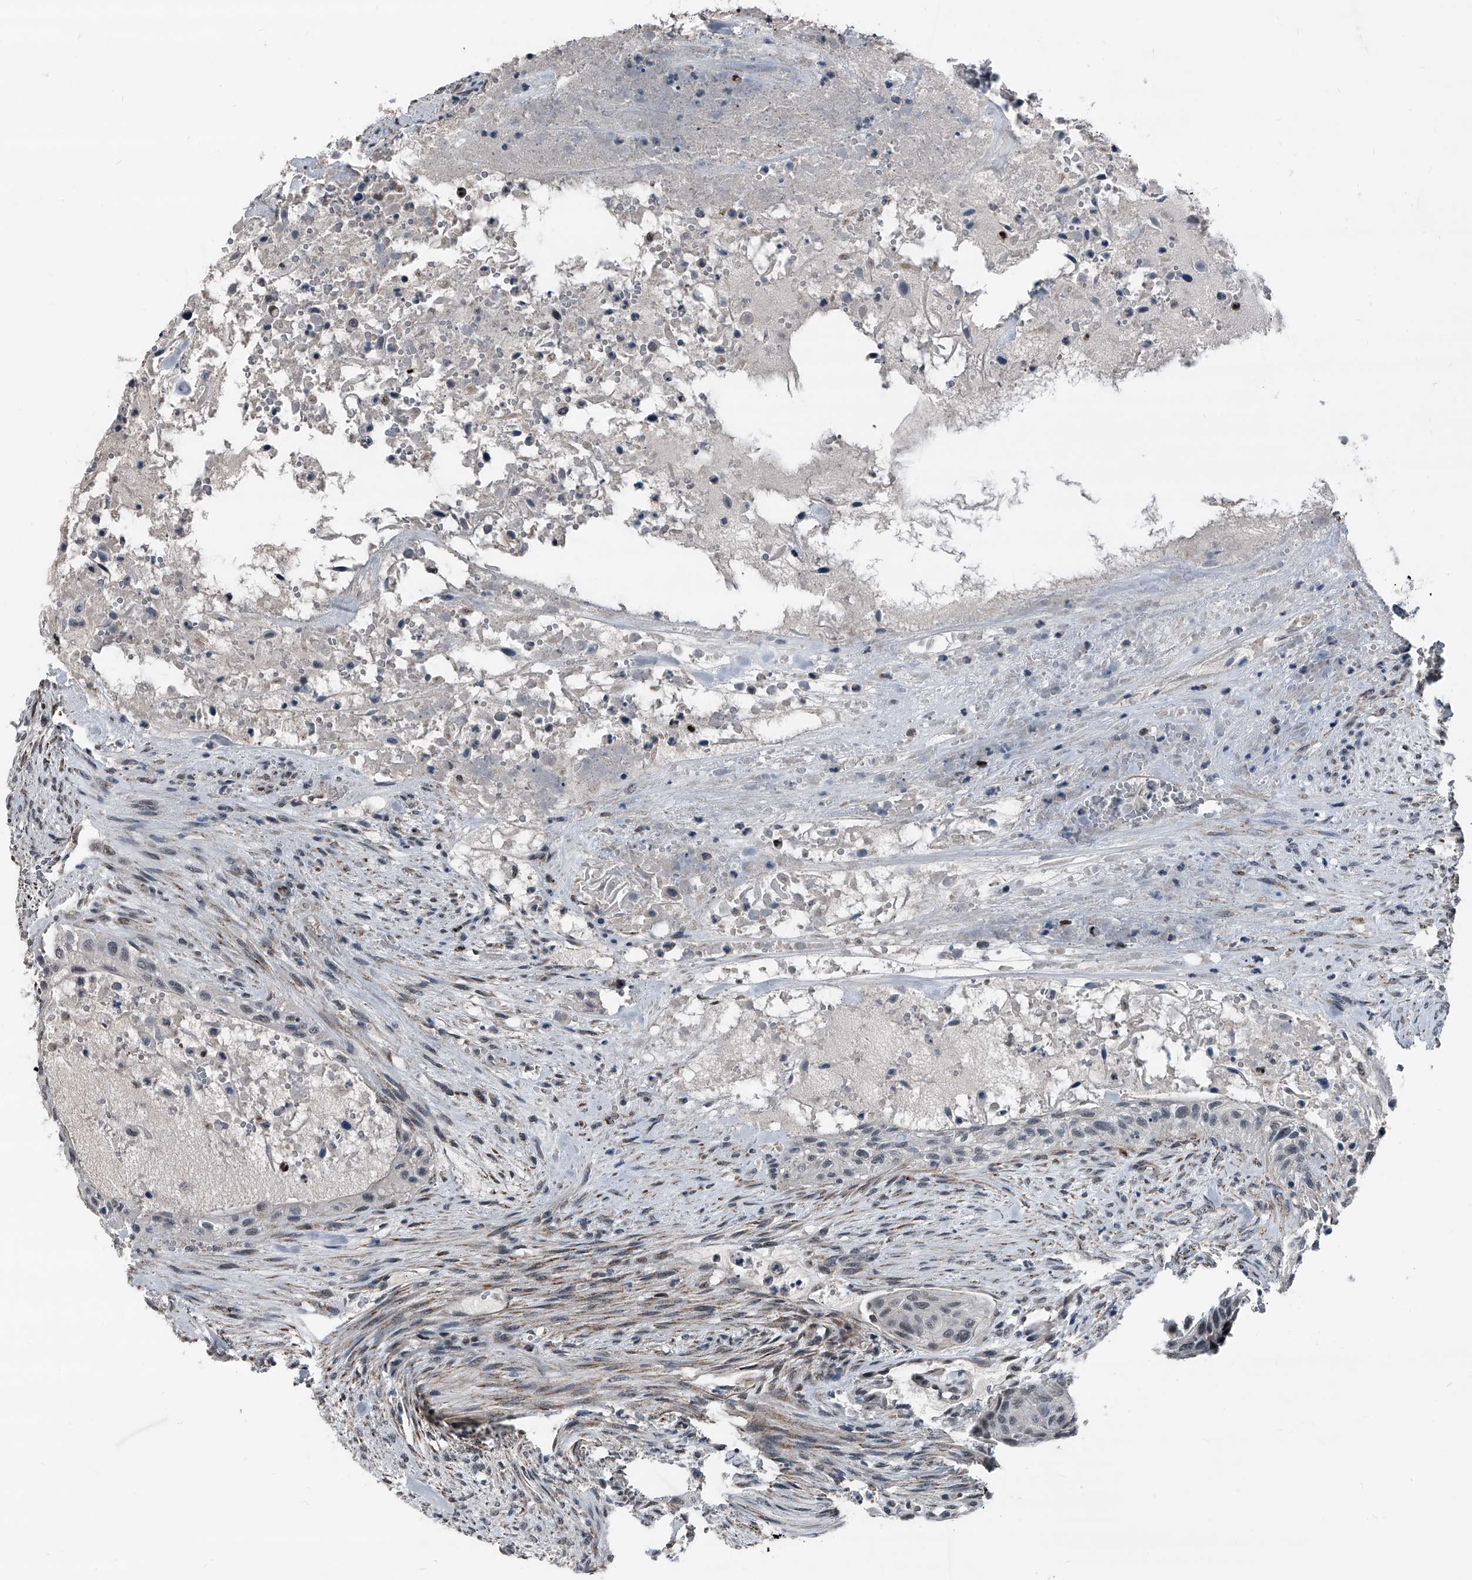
{"staining": {"intensity": "weak", "quantity": "<25%", "location": "nuclear"}, "tissue": "urothelial cancer", "cell_type": "Tumor cells", "image_type": "cancer", "snomed": [{"axis": "morphology", "description": "Urothelial carcinoma, High grade"}, {"axis": "topography", "description": "Urinary bladder"}], "caption": "IHC of human high-grade urothelial carcinoma reveals no staining in tumor cells.", "gene": "MEN1", "patient": {"sex": "male", "age": 35}}